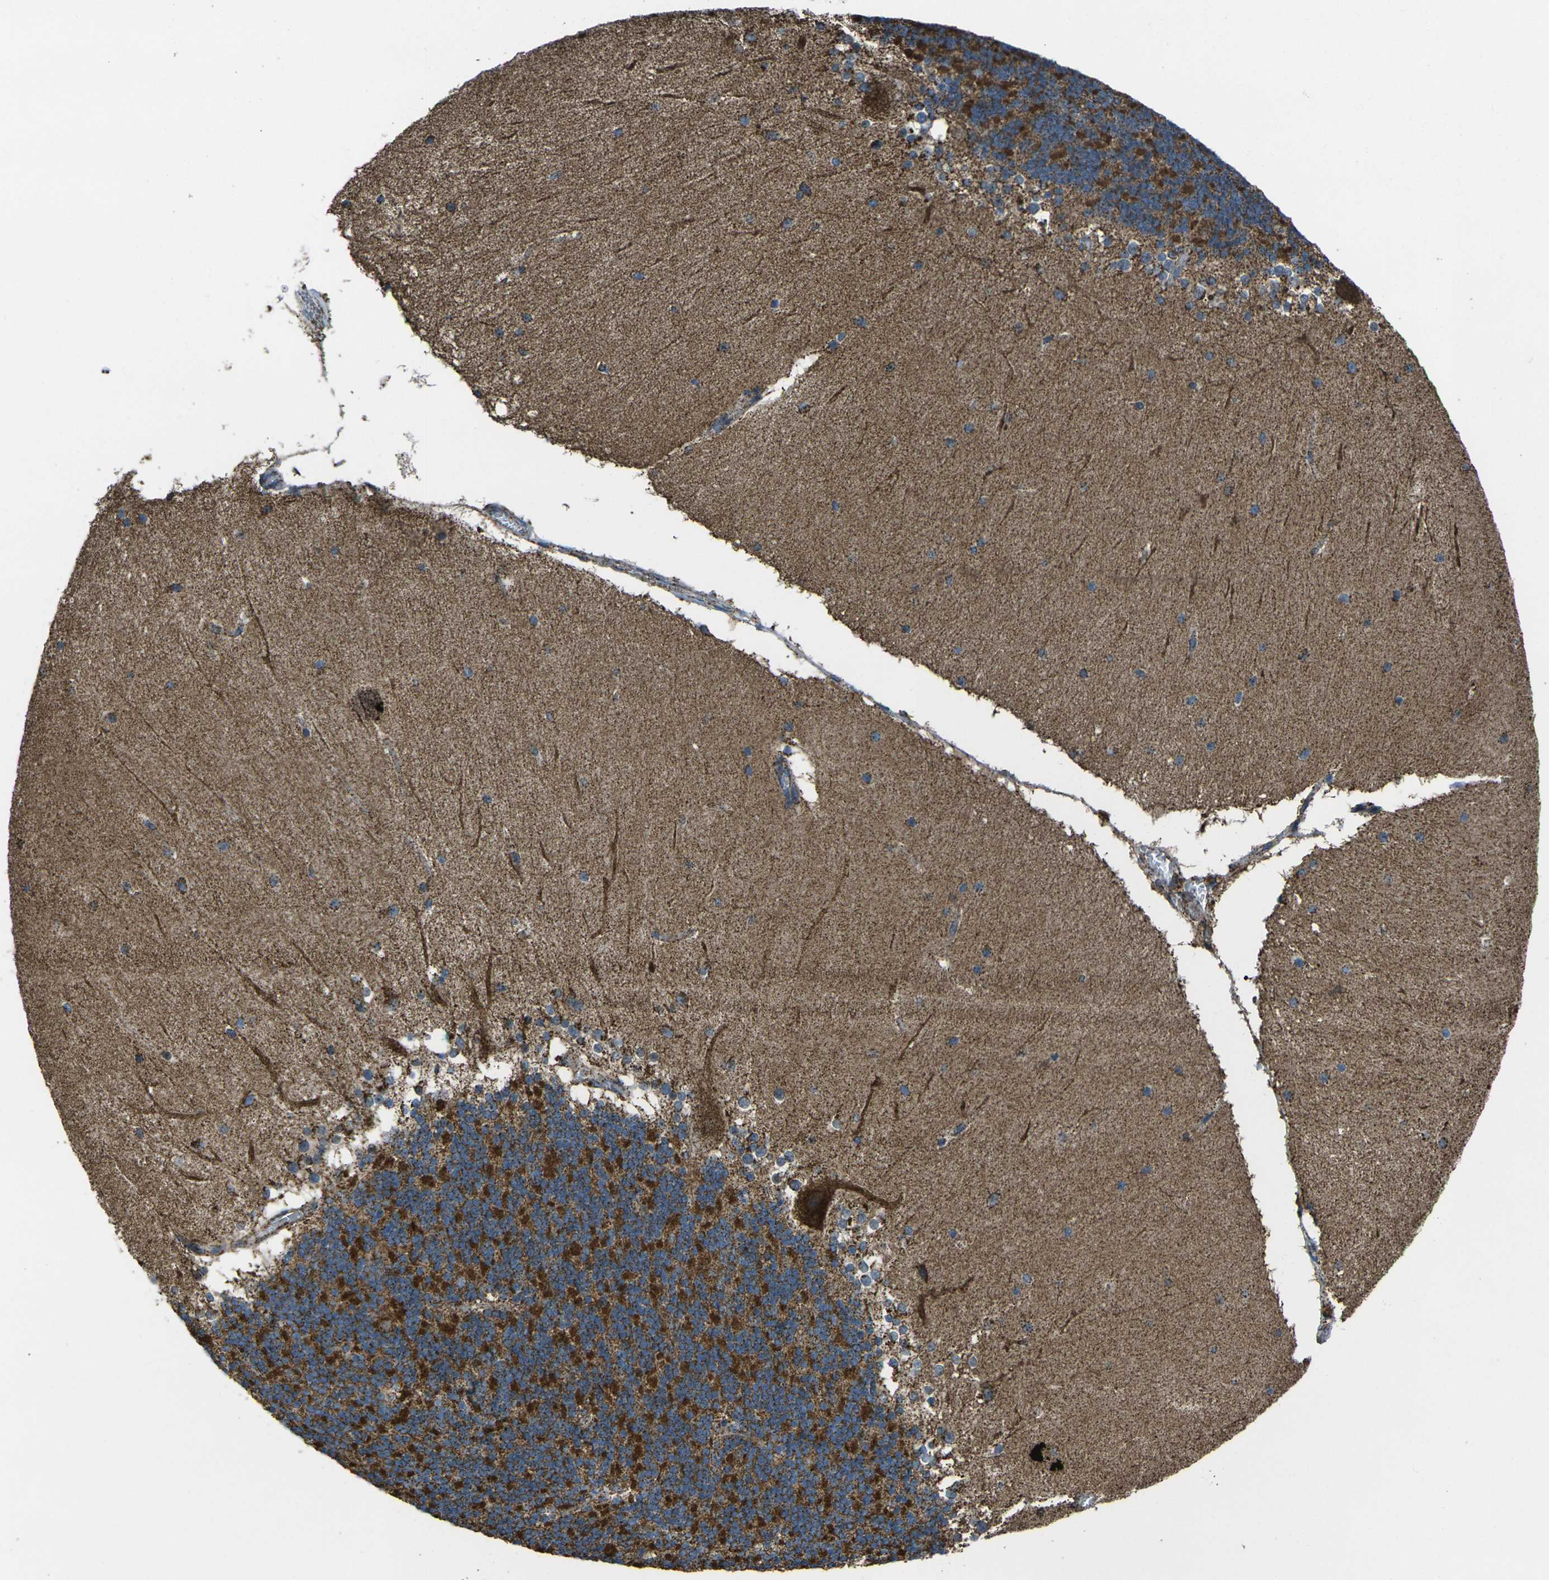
{"staining": {"intensity": "strong", "quantity": ">75%", "location": "cytoplasmic/membranous"}, "tissue": "cerebellum", "cell_type": "Cells in granular layer", "image_type": "normal", "snomed": [{"axis": "morphology", "description": "Normal tissue, NOS"}, {"axis": "topography", "description": "Cerebellum"}], "caption": "A brown stain highlights strong cytoplasmic/membranous expression of a protein in cells in granular layer of benign cerebellum.", "gene": "KLHL5", "patient": {"sex": "female", "age": 19}}